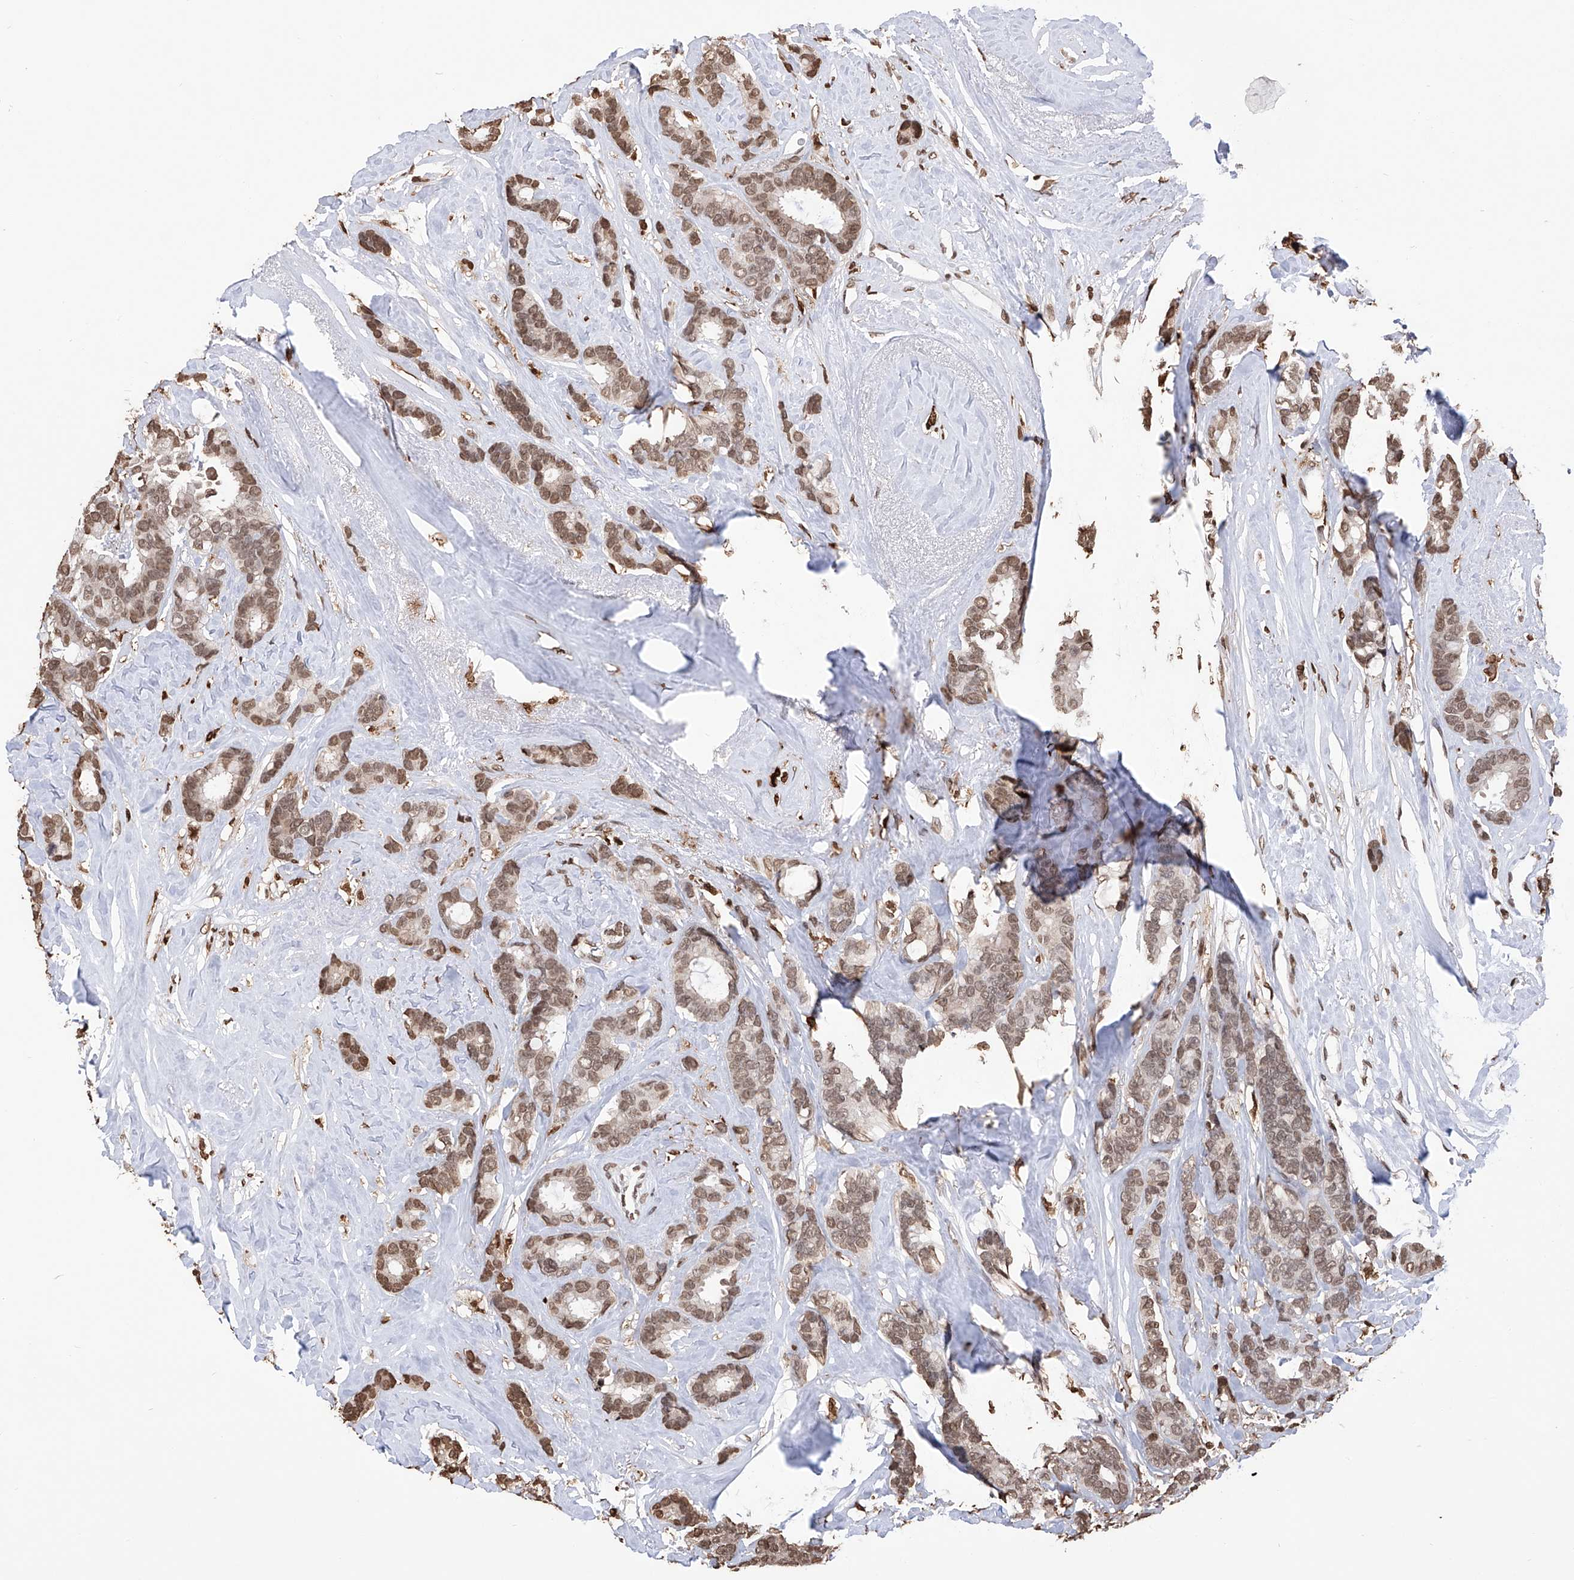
{"staining": {"intensity": "moderate", "quantity": ">75%", "location": "nuclear"}, "tissue": "breast cancer", "cell_type": "Tumor cells", "image_type": "cancer", "snomed": [{"axis": "morphology", "description": "Duct carcinoma"}, {"axis": "topography", "description": "Breast"}], "caption": "This is a histology image of immunohistochemistry (IHC) staining of intraductal carcinoma (breast), which shows moderate positivity in the nuclear of tumor cells.", "gene": "CFAP410", "patient": {"sex": "female", "age": 87}}